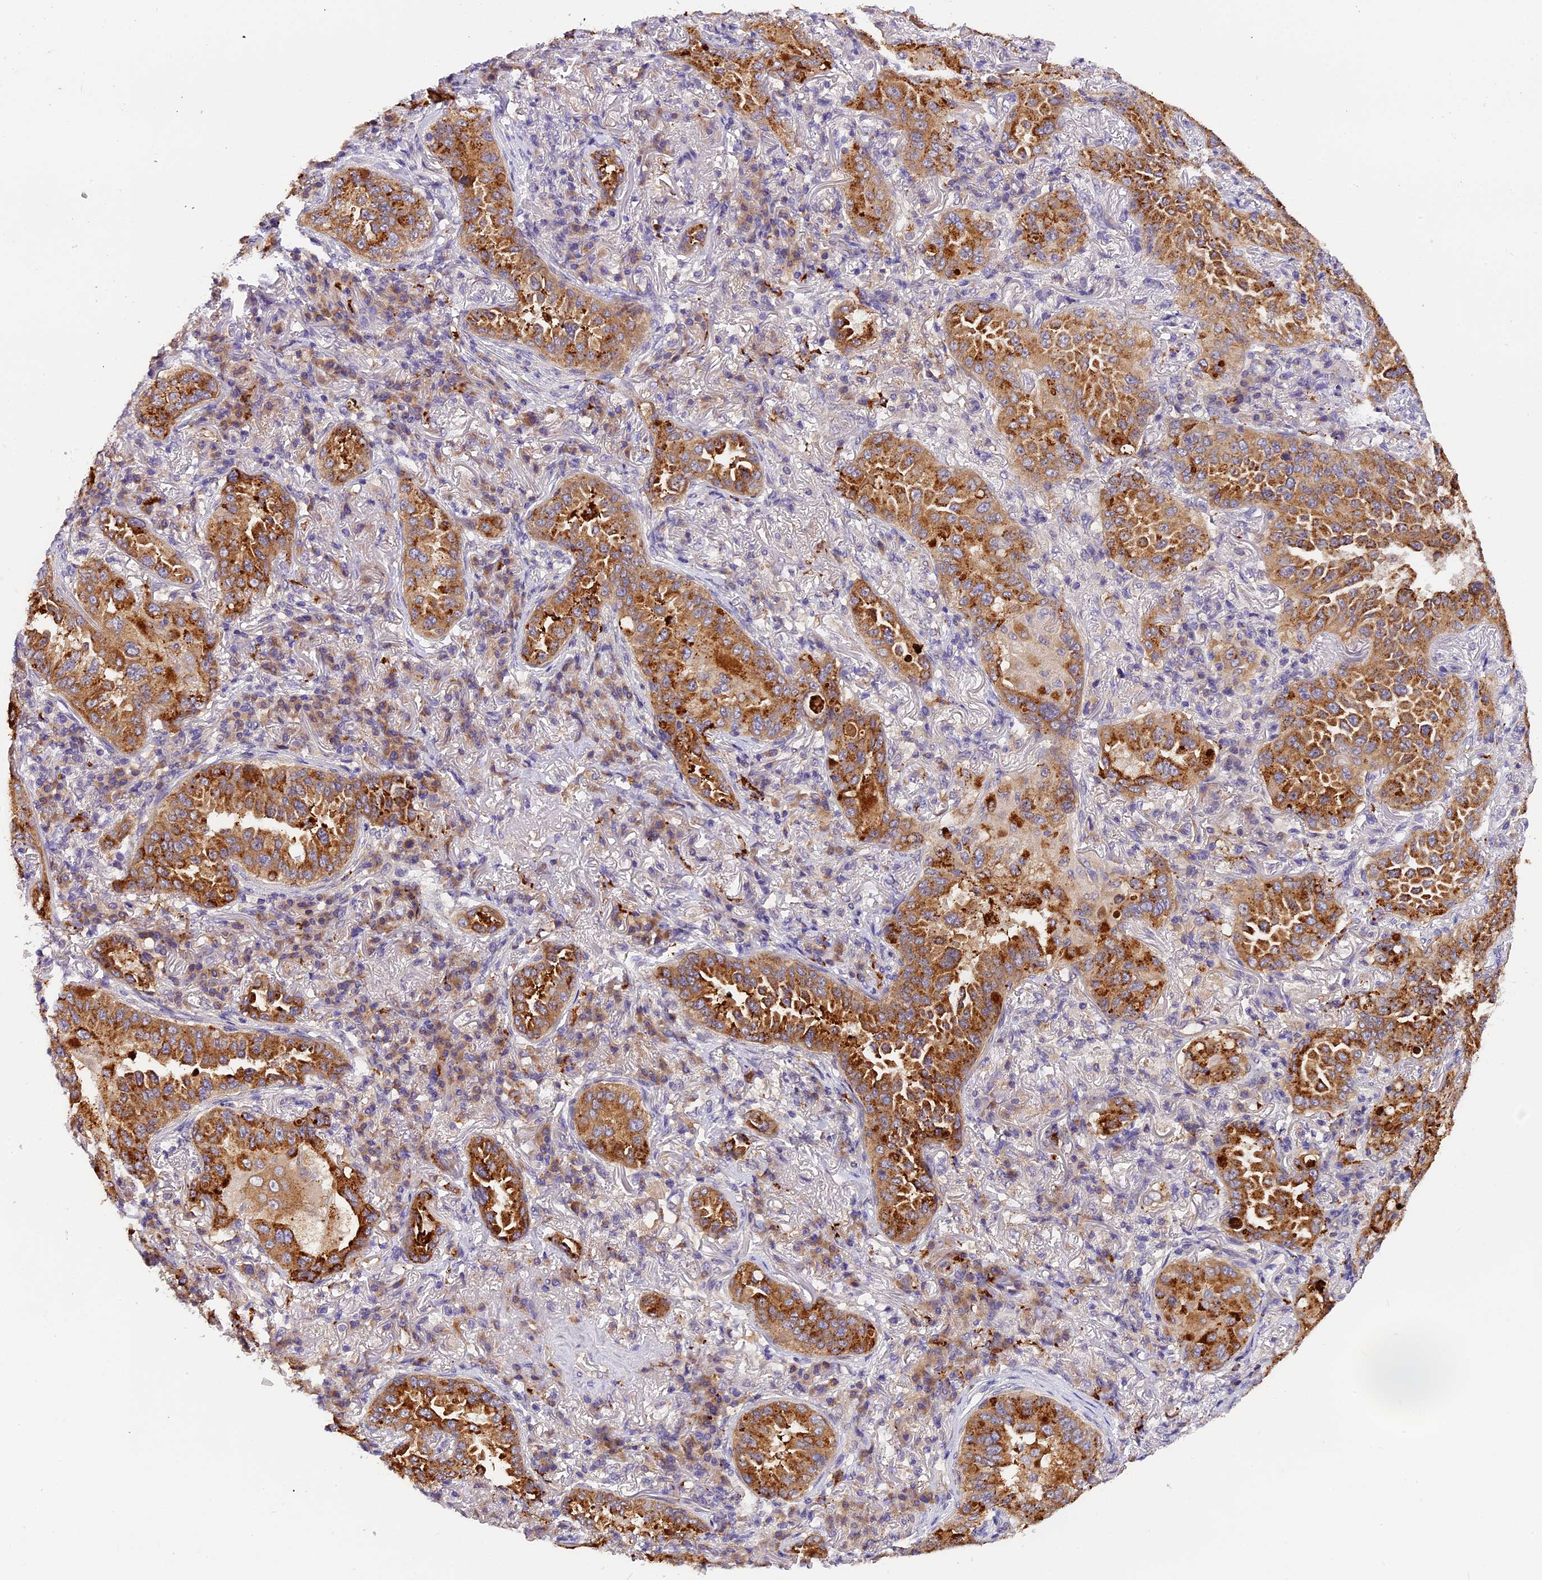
{"staining": {"intensity": "moderate", "quantity": ">75%", "location": "cytoplasmic/membranous"}, "tissue": "lung cancer", "cell_type": "Tumor cells", "image_type": "cancer", "snomed": [{"axis": "morphology", "description": "Adenocarcinoma, NOS"}, {"axis": "topography", "description": "Lung"}], "caption": "Protein analysis of lung cancer (adenocarcinoma) tissue shows moderate cytoplasmic/membranous expression in about >75% of tumor cells. The staining was performed using DAB to visualize the protein expression in brown, while the nuclei were stained in blue with hematoxylin (Magnification: 20x).", "gene": "COPE", "patient": {"sex": "female", "age": 69}}